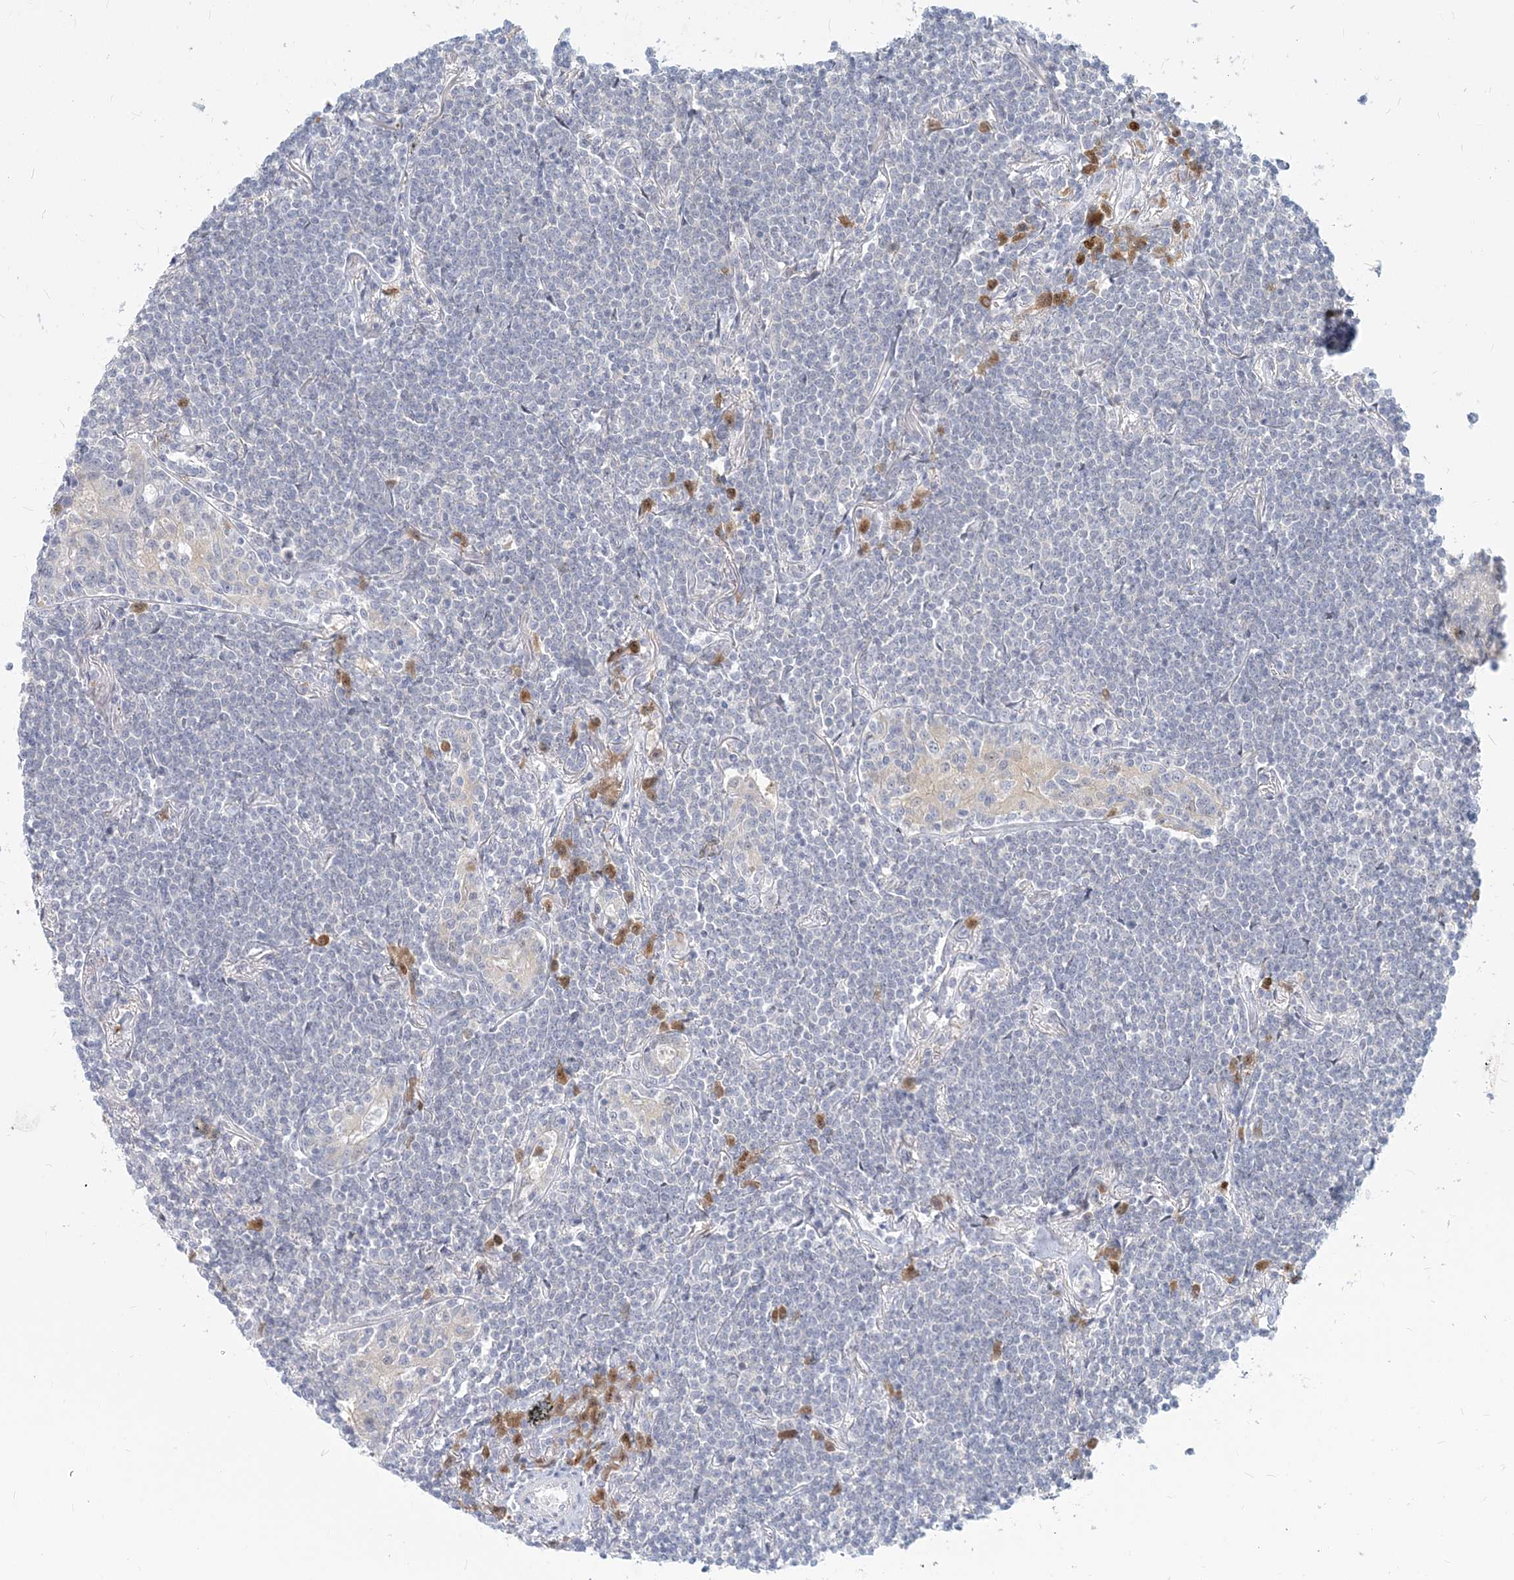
{"staining": {"intensity": "negative", "quantity": "none", "location": "none"}, "tissue": "lymphoma", "cell_type": "Tumor cells", "image_type": "cancer", "snomed": [{"axis": "morphology", "description": "Malignant lymphoma, non-Hodgkin's type, Low grade"}, {"axis": "topography", "description": "Lung"}], "caption": "Immunohistochemical staining of human lymphoma displays no significant positivity in tumor cells.", "gene": "GMPPA", "patient": {"sex": "female", "age": 71}}